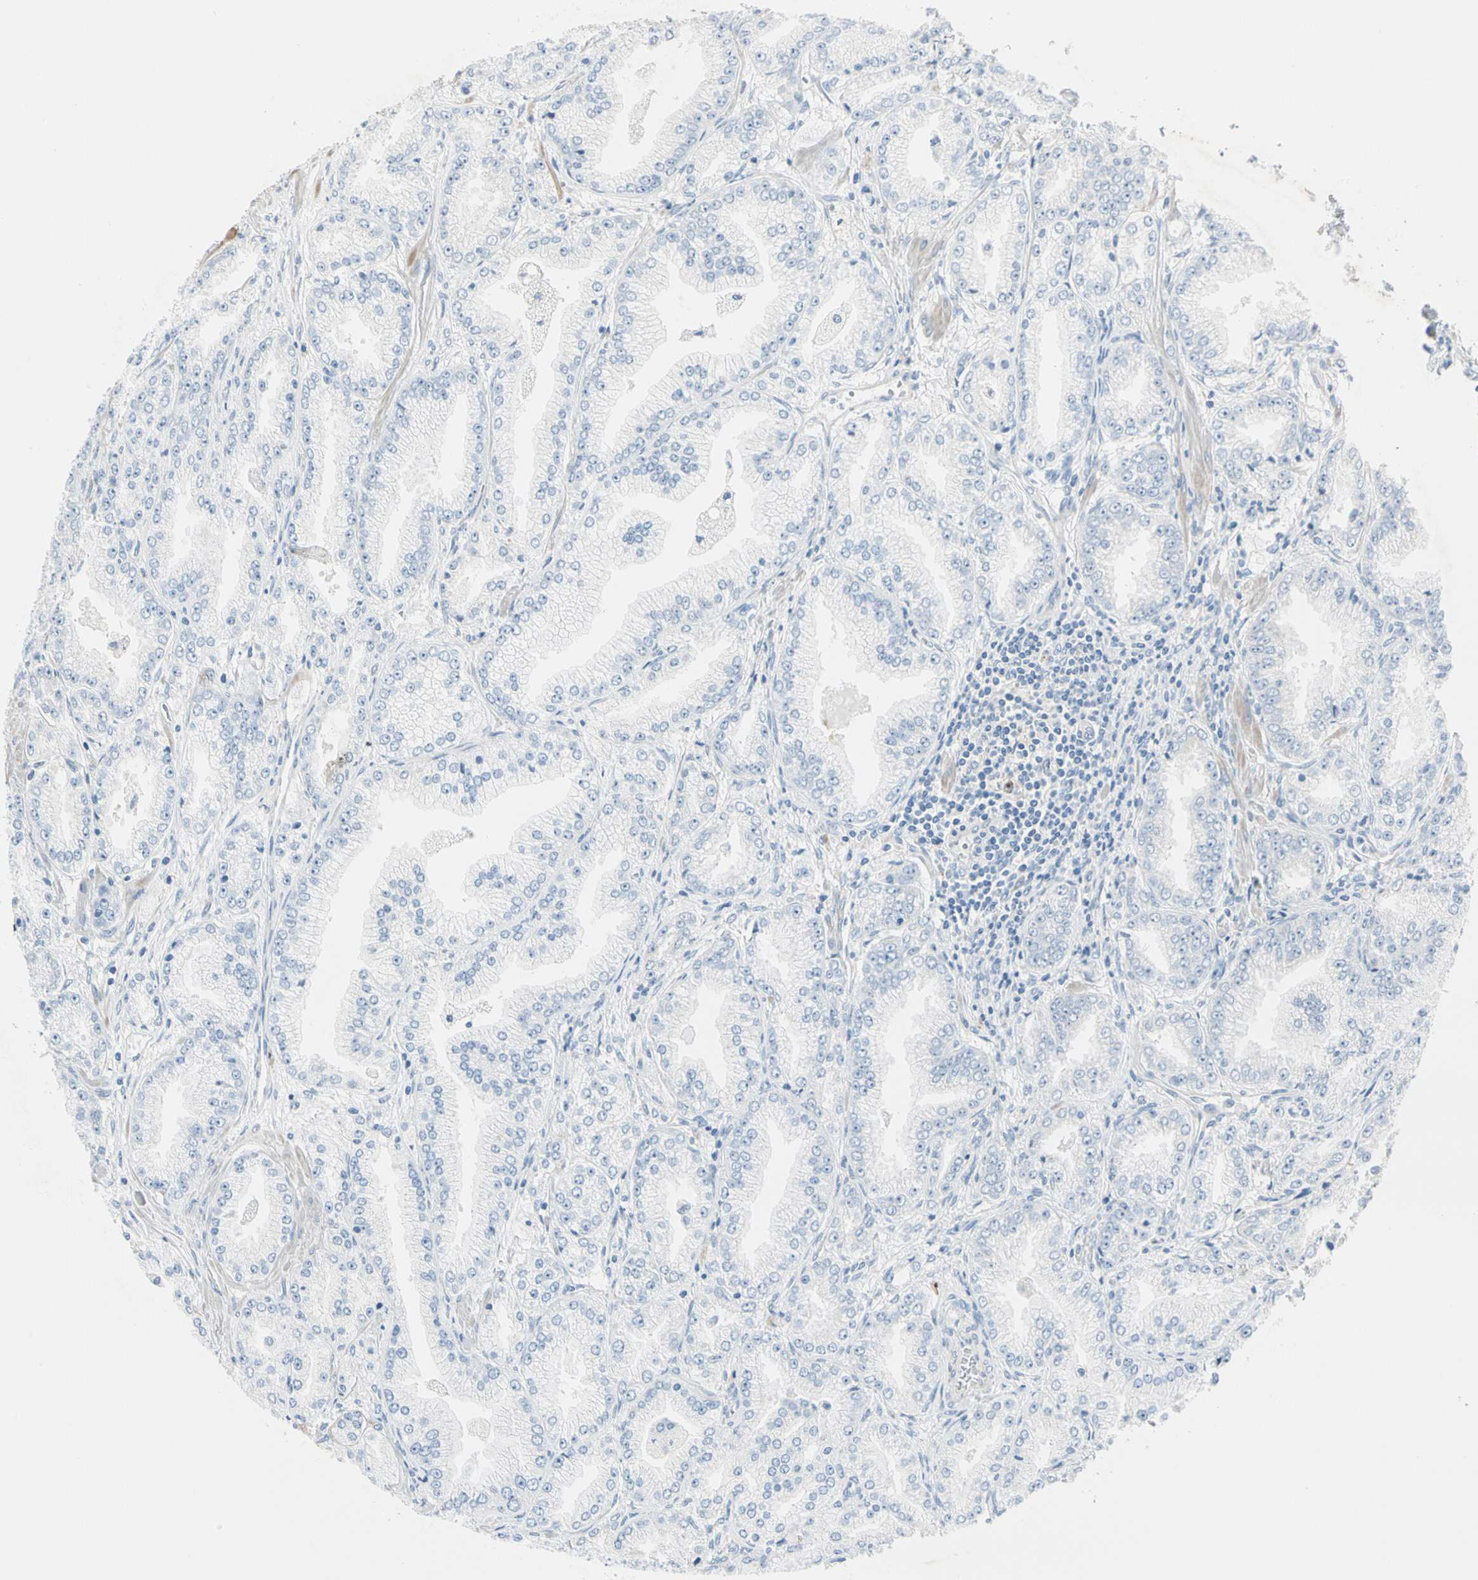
{"staining": {"intensity": "negative", "quantity": "none", "location": "none"}, "tissue": "prostate cancer", "cell_type": "Tumor cells", "image_type": "cancer", "snomed": [{"axis": "morphology", "description": "Adenocarcinoma, High grade"}, {"axis": "topography", "description": "Prostate"}], "caption": "An immunohistochemistry photomicrograph of prostate adenocarcinoma (high-grade) is shown. There is no staining in tumor cells of prostate adenocarcinoma (high-grade).", "gene": "GPR153", "patient": {"sex": "male", "age": 61}}